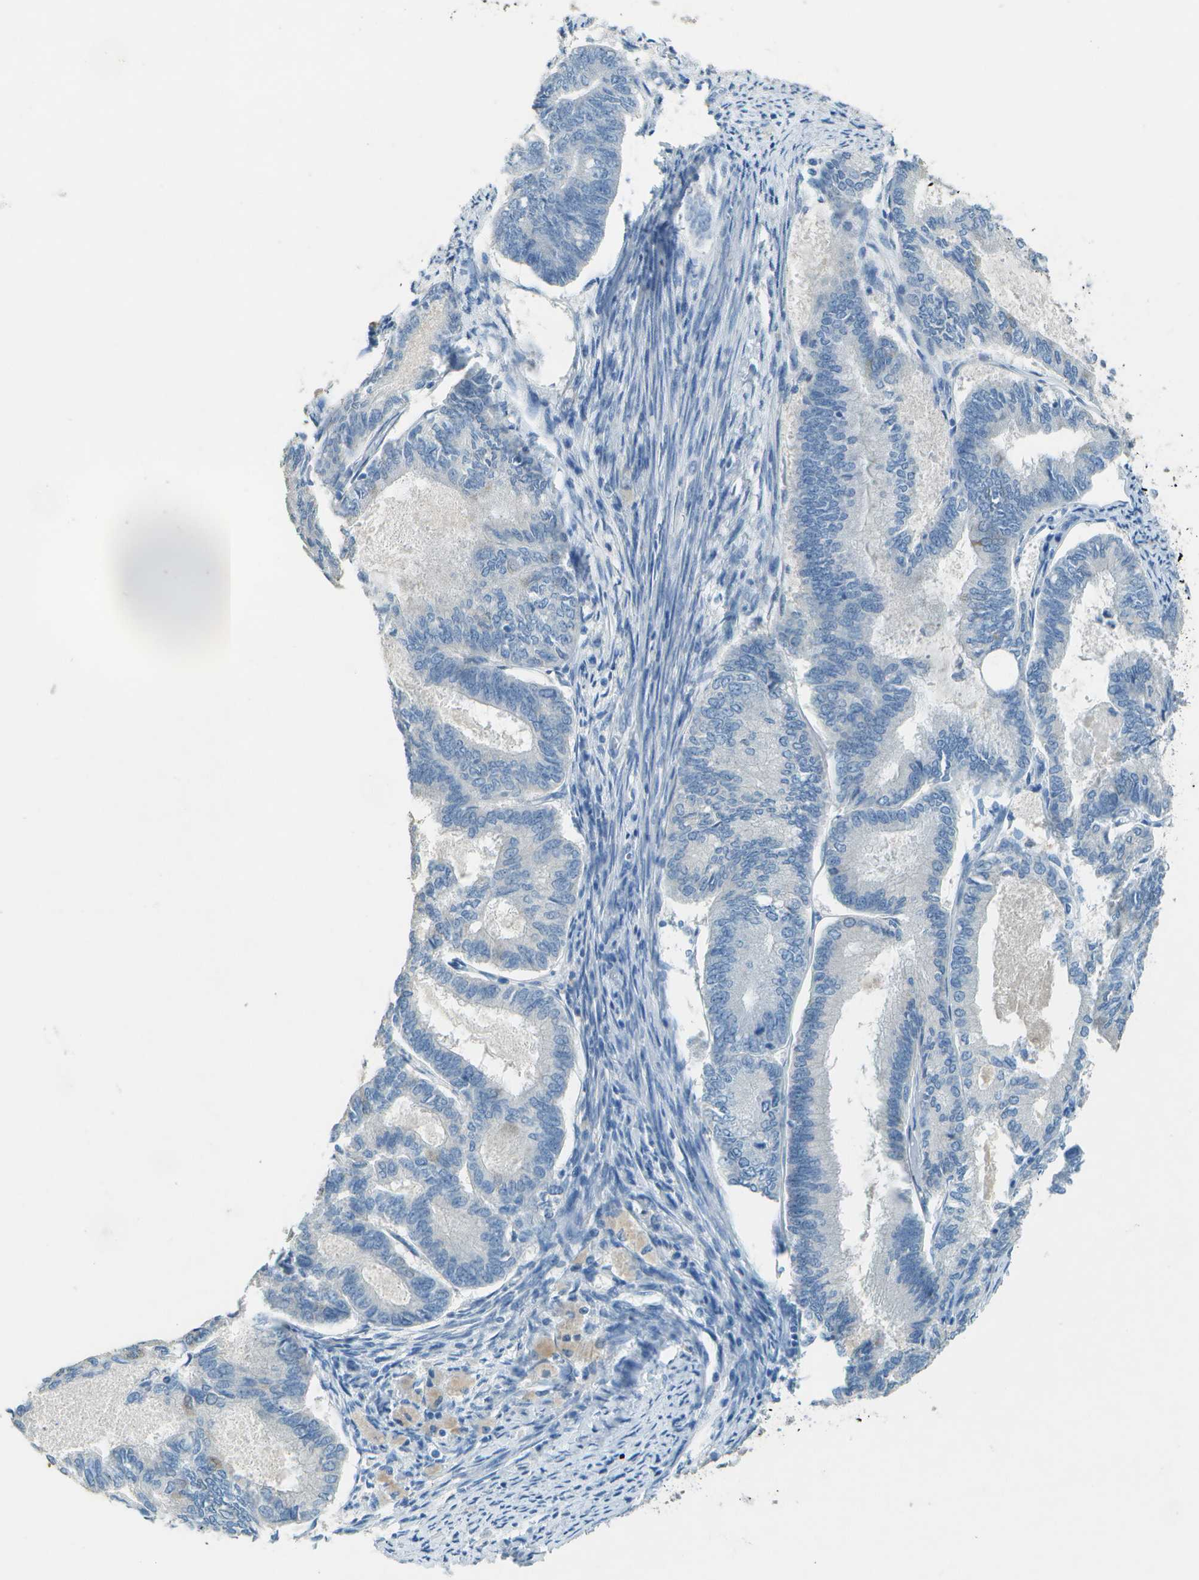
{"staining": {"intensity": "negative", "quantity": "none", "location": "none"}, "tissue": "endometrial cancer", "cell_type": "Tumor cells", "image_type": "cancer", "snomed": [{"axis": "morphology", "description": "Adenocarcinoma, NOS"}, {"axis": "topography", "description": "Endometrium"}], "caption": "The IHC photomicrograph has no significant positivity in tumor cells of endometrial cancer (adenocarcinoma) tissue.", "gene": "LGI2", "patient": {"sex": "female", "age": 86}}